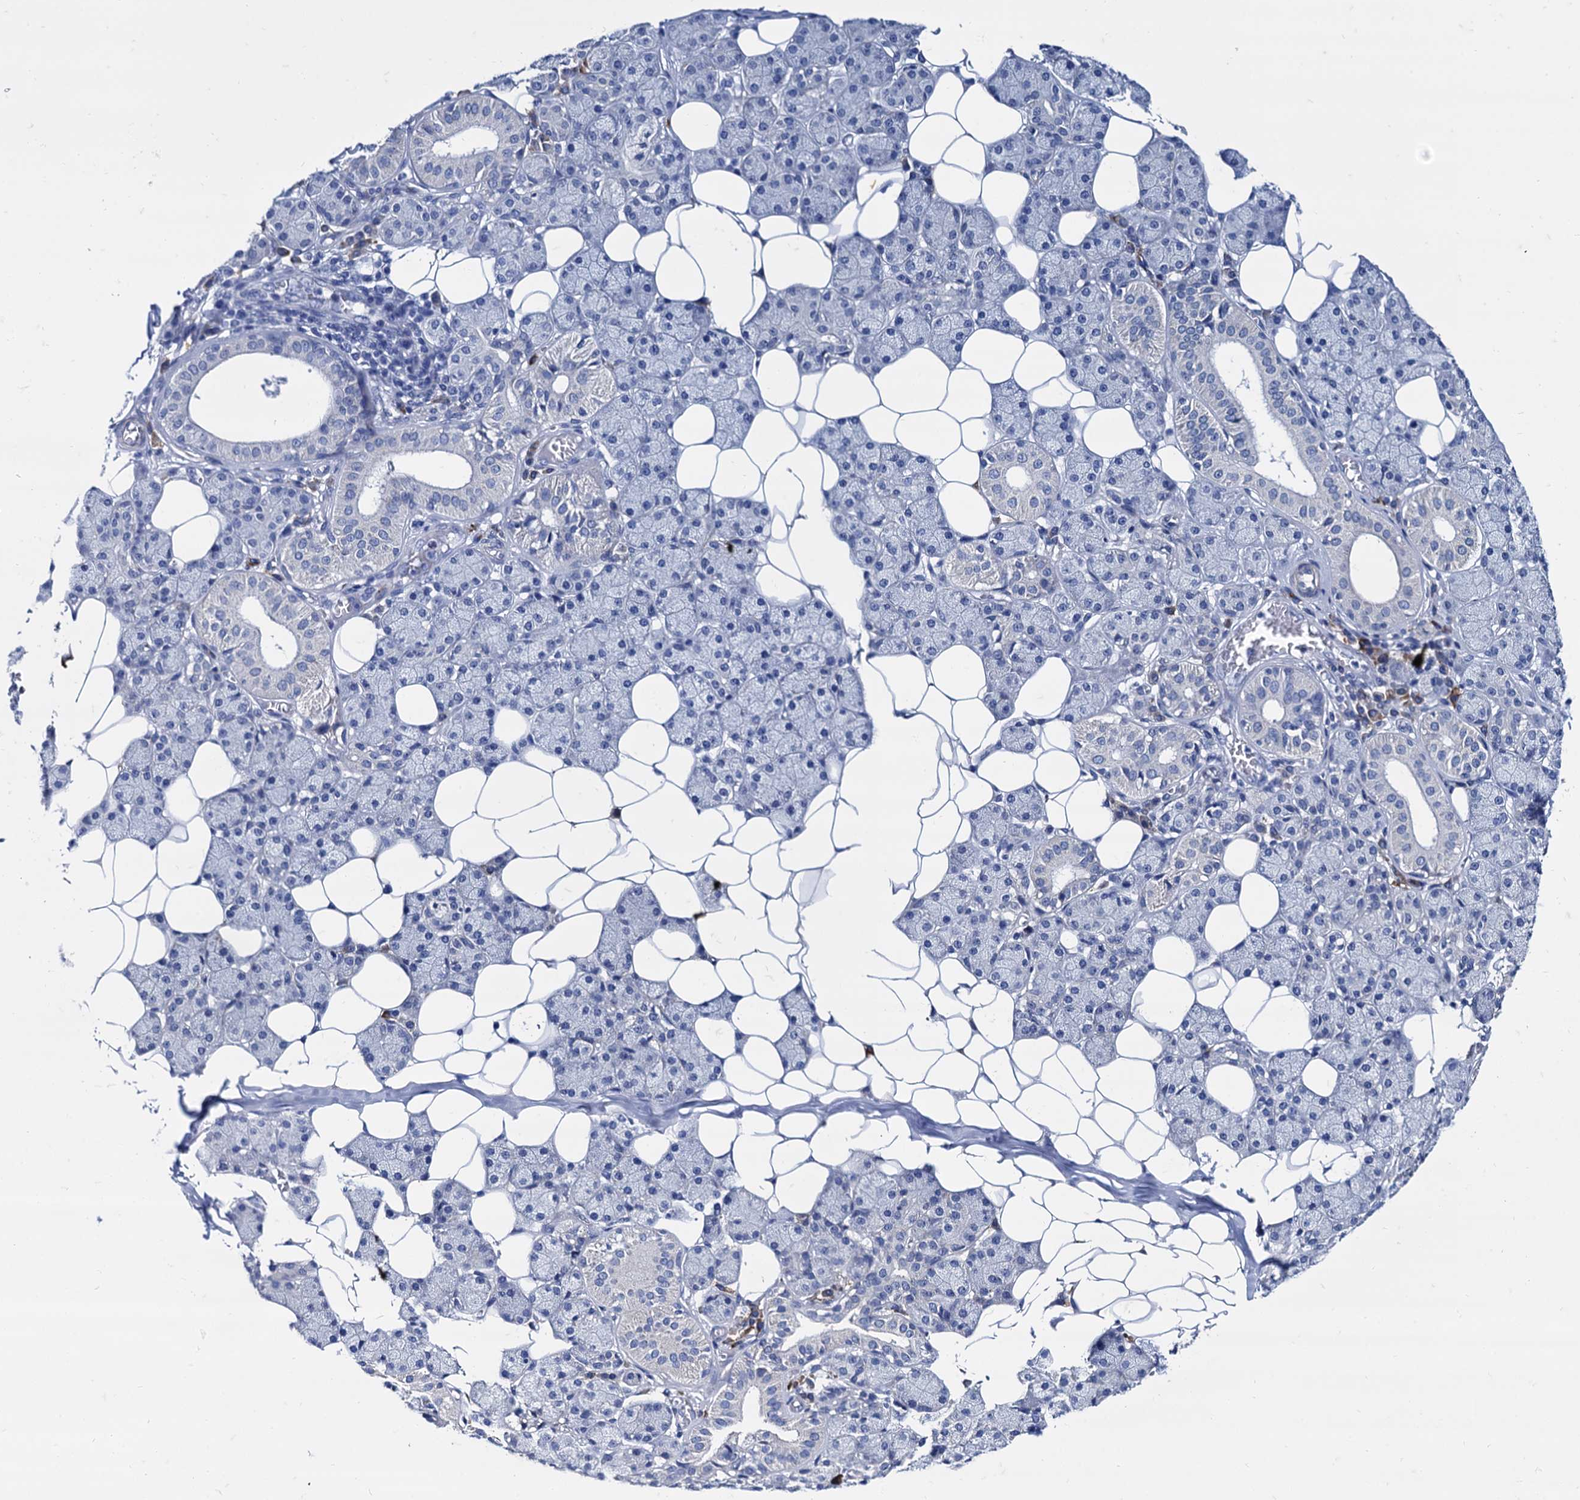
{"staining": {"intensity": "negative", "quantity": "none", "location": "none"}, "tissue": "salivary gland", "cell_type": "Glandular cells", "image_type": "normal", "snomed": [{"axis": "morphology", "description": "Normal tissue, NOS"}, {"axis": "topography", "description": "Salivary gland"}], "caption": "High power microscopy micrograph of an immunohistochemistry photomicrograph of normal salivary gland, revealing no significant staining in glandular cells.", "gene": "FOXR2", "patient": {"sex": "female", "age": 33}}